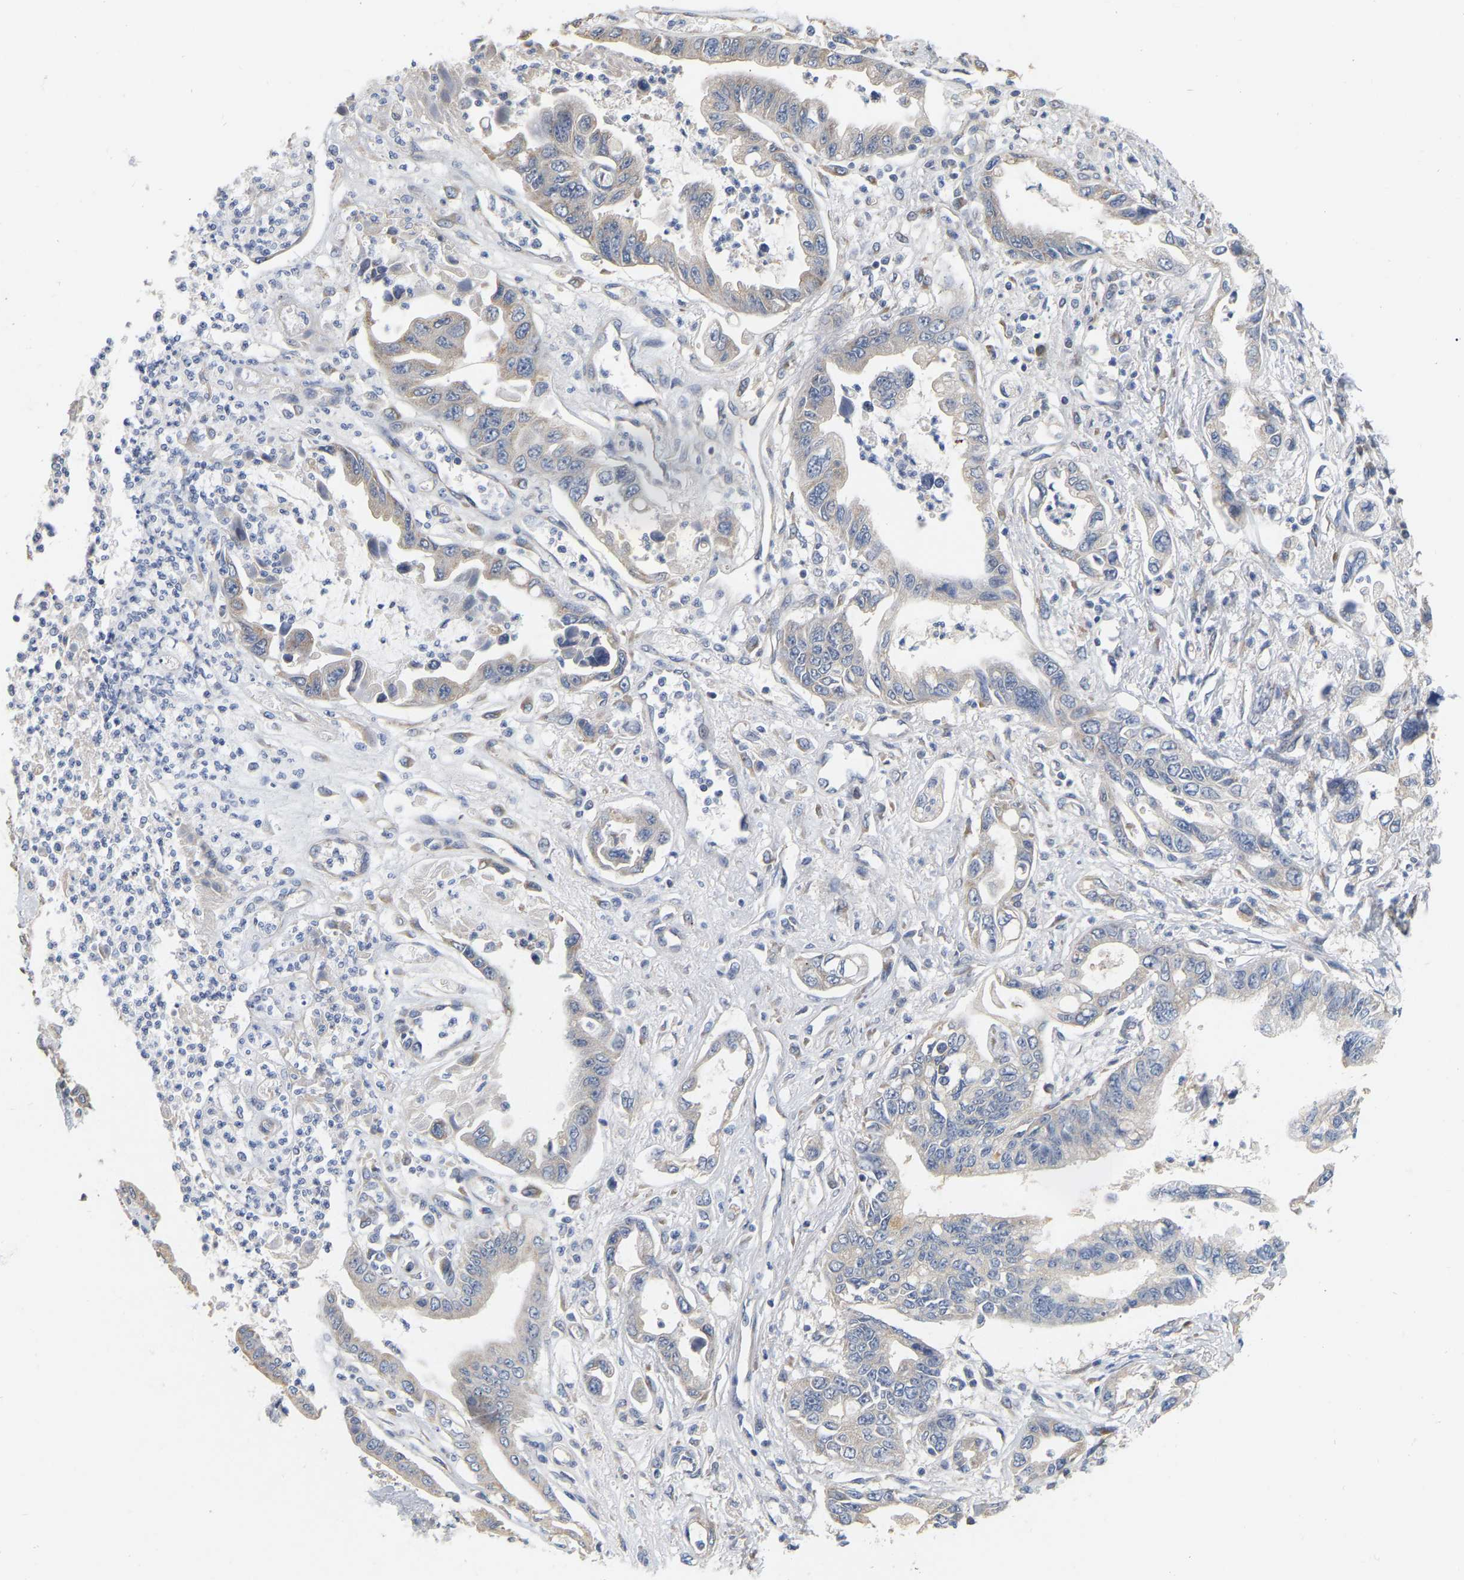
{"staining": {"intensity": "weak", "quantity": "<25%", "location": "cytoplasmic/membranous"}, "tissue": "pancreatic cancer", "cell_type": "Tumor cells", "image_type": "cancer", "snomed": [{"axis": "morphology", "description": "Adenocarcinoma, NOS"}, {"axis": "topography", "description": "Pancreas"}], "caption": "Immunohistochemical staining of human pancreatic cancer demonstrates no significant positivity in tumor cells.", "gene": "SSH1", "patient": {"sex": "male", "age": 56}}